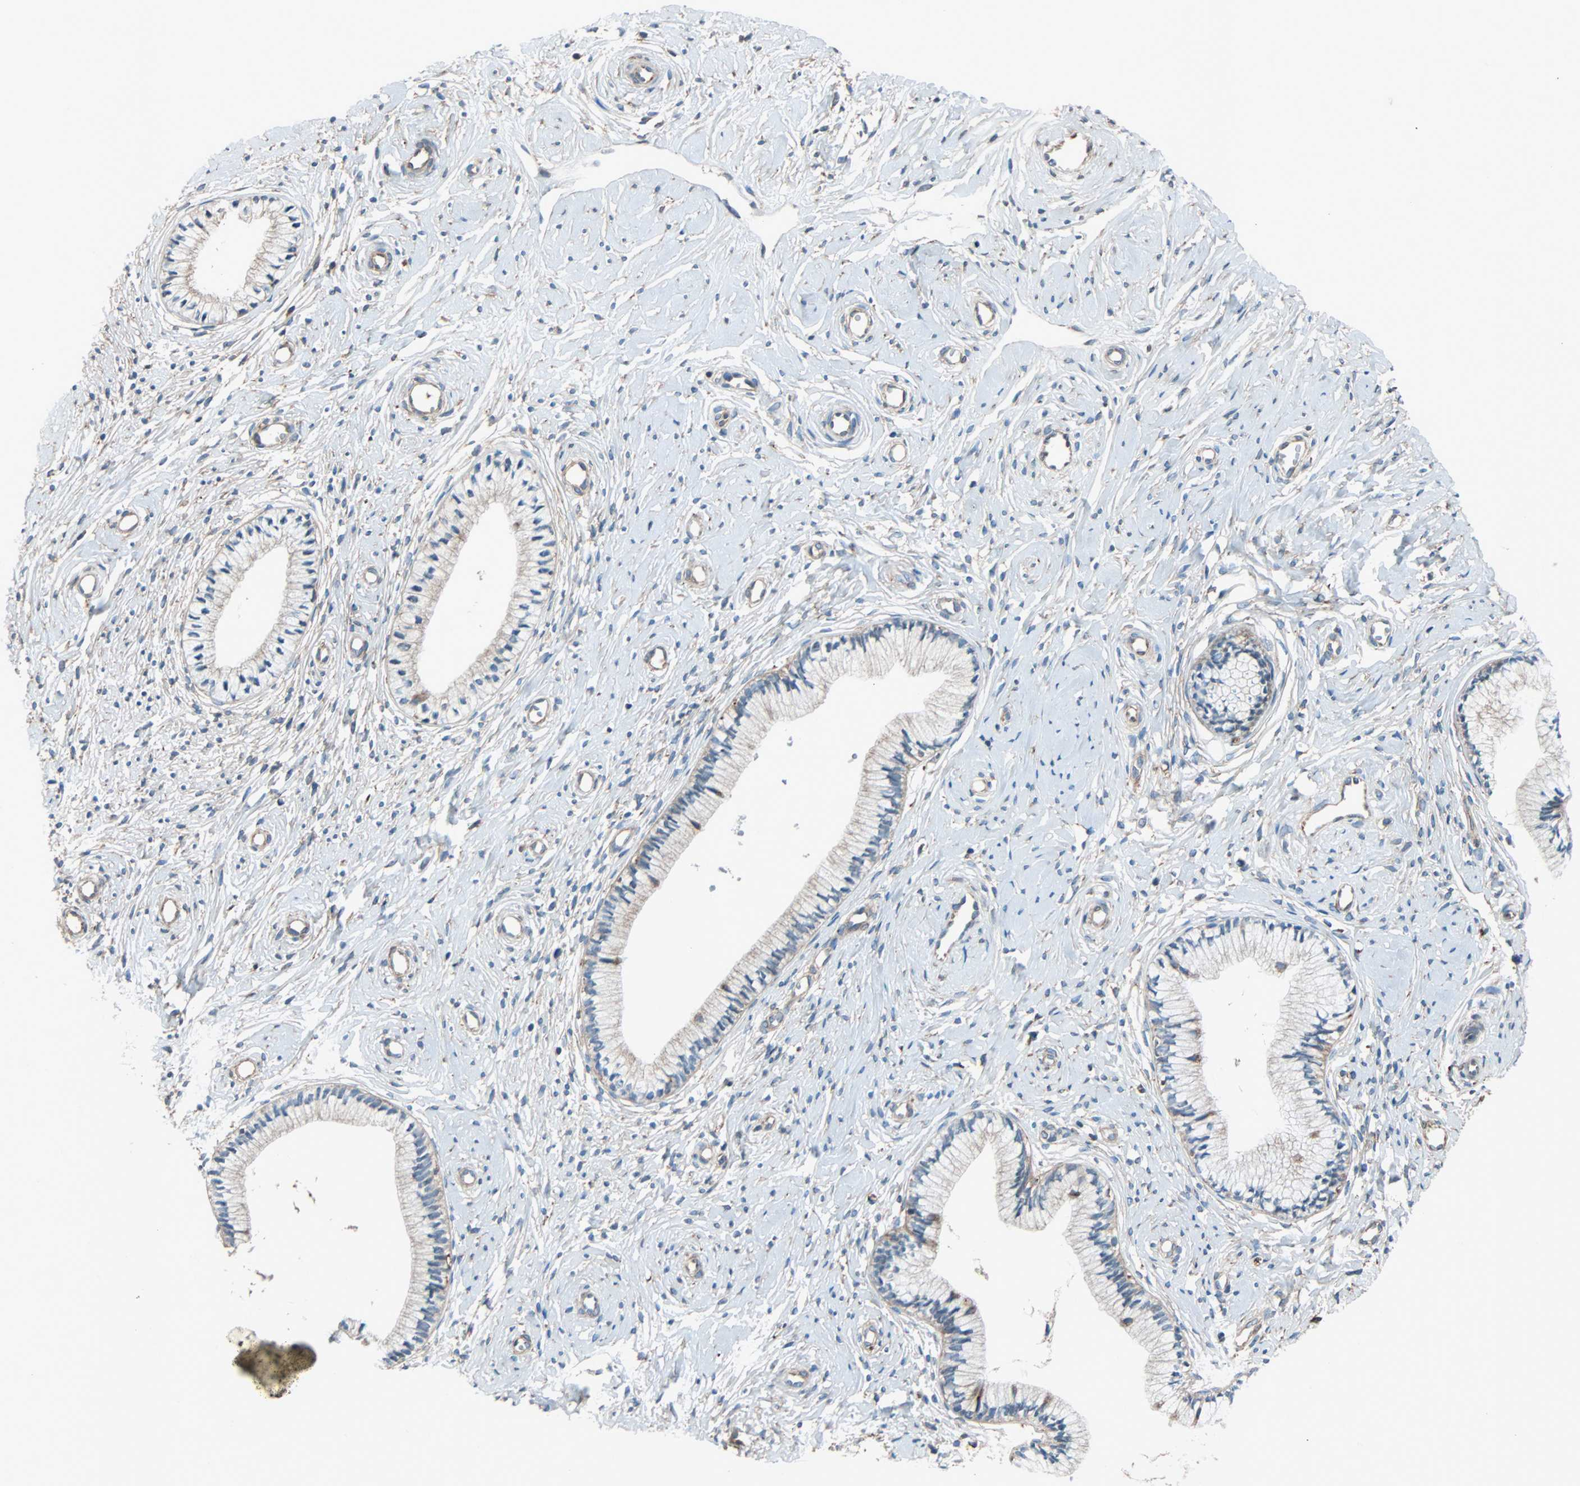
{"staining": {"intensity": "moderate", "quantity": "25%-75%", "location": "cytoplasmic/membranous"}, "tissue": "cervix", "cell_type": "Glandular cells", "image_type": "normal", "snomed": [{"axis": "morphology", "description": "Normal tissue, NOS"}, {"axis": "topography", "description": "Cervix"}], "caption": "A brown stain highlights moderate cytoplasmic/membranous staining of a protein in glandular cells of unremarkable human cervix. The staining was performed using DAB to visualize the protein expression in brown, while the nuclei were stained in blue with hematoxylin (Magnification: 20x).", "gene": "PHYH", "patient": {"sex": "female", "age": 46}}